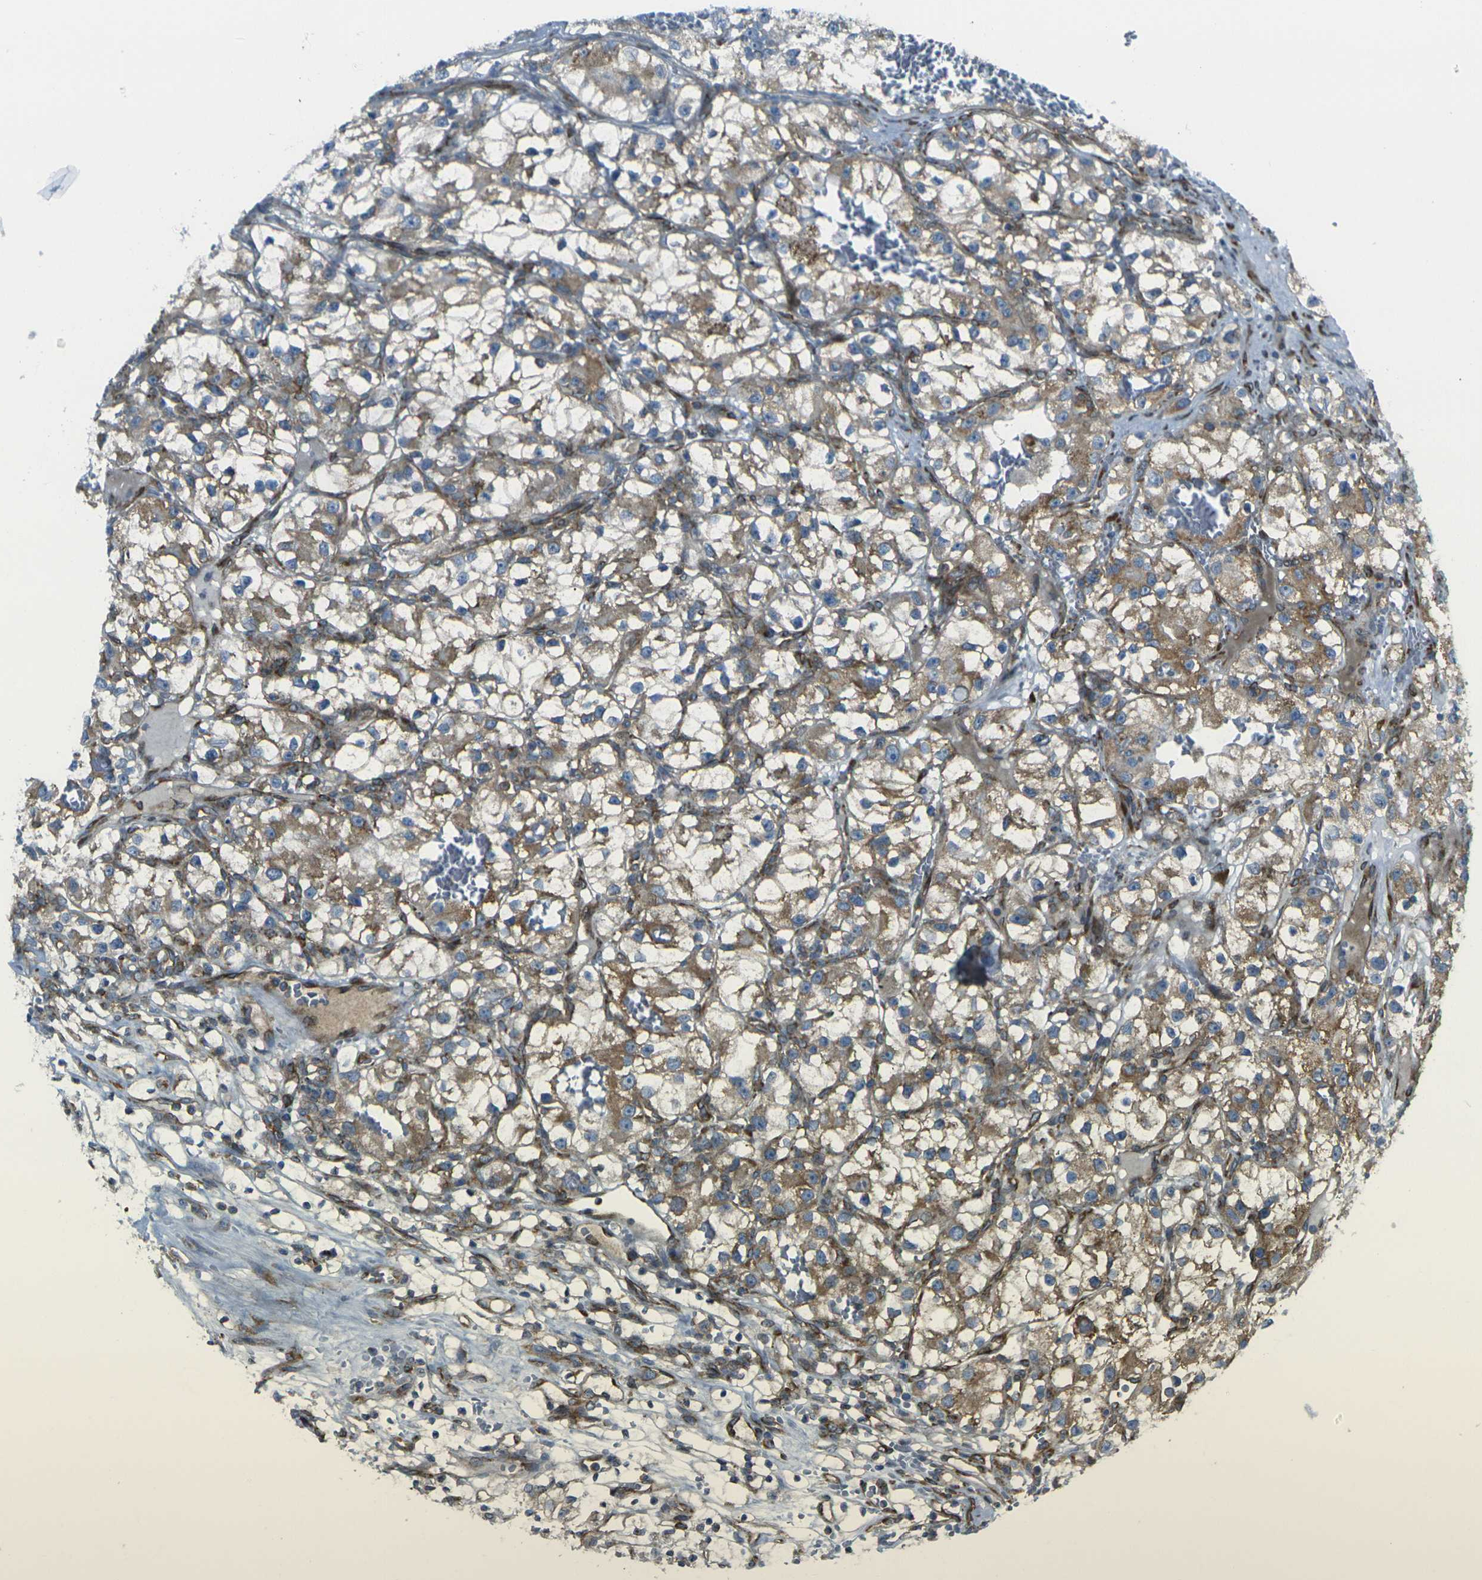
{"staining": {"intensity": "moderate", "quantity": ">75%", "location": "cytoplasmic/membranous"}, "tissue": "renal cancer", "cell_type": "Tumor cells", "image_type": "cancer", "snomed": [{"axis": "morphology", "description": "Adenocarcinoma, NOS"}, {"axis": "topography", "description": "Kidney"}], "caption": "The immunohistochemical stain highlights moderate cytoplasmic/membranous positivity in tumor cells of renal cancer tissue.", "gene": "CELSR2", "patient": {"sex": "female", "age": 57}}